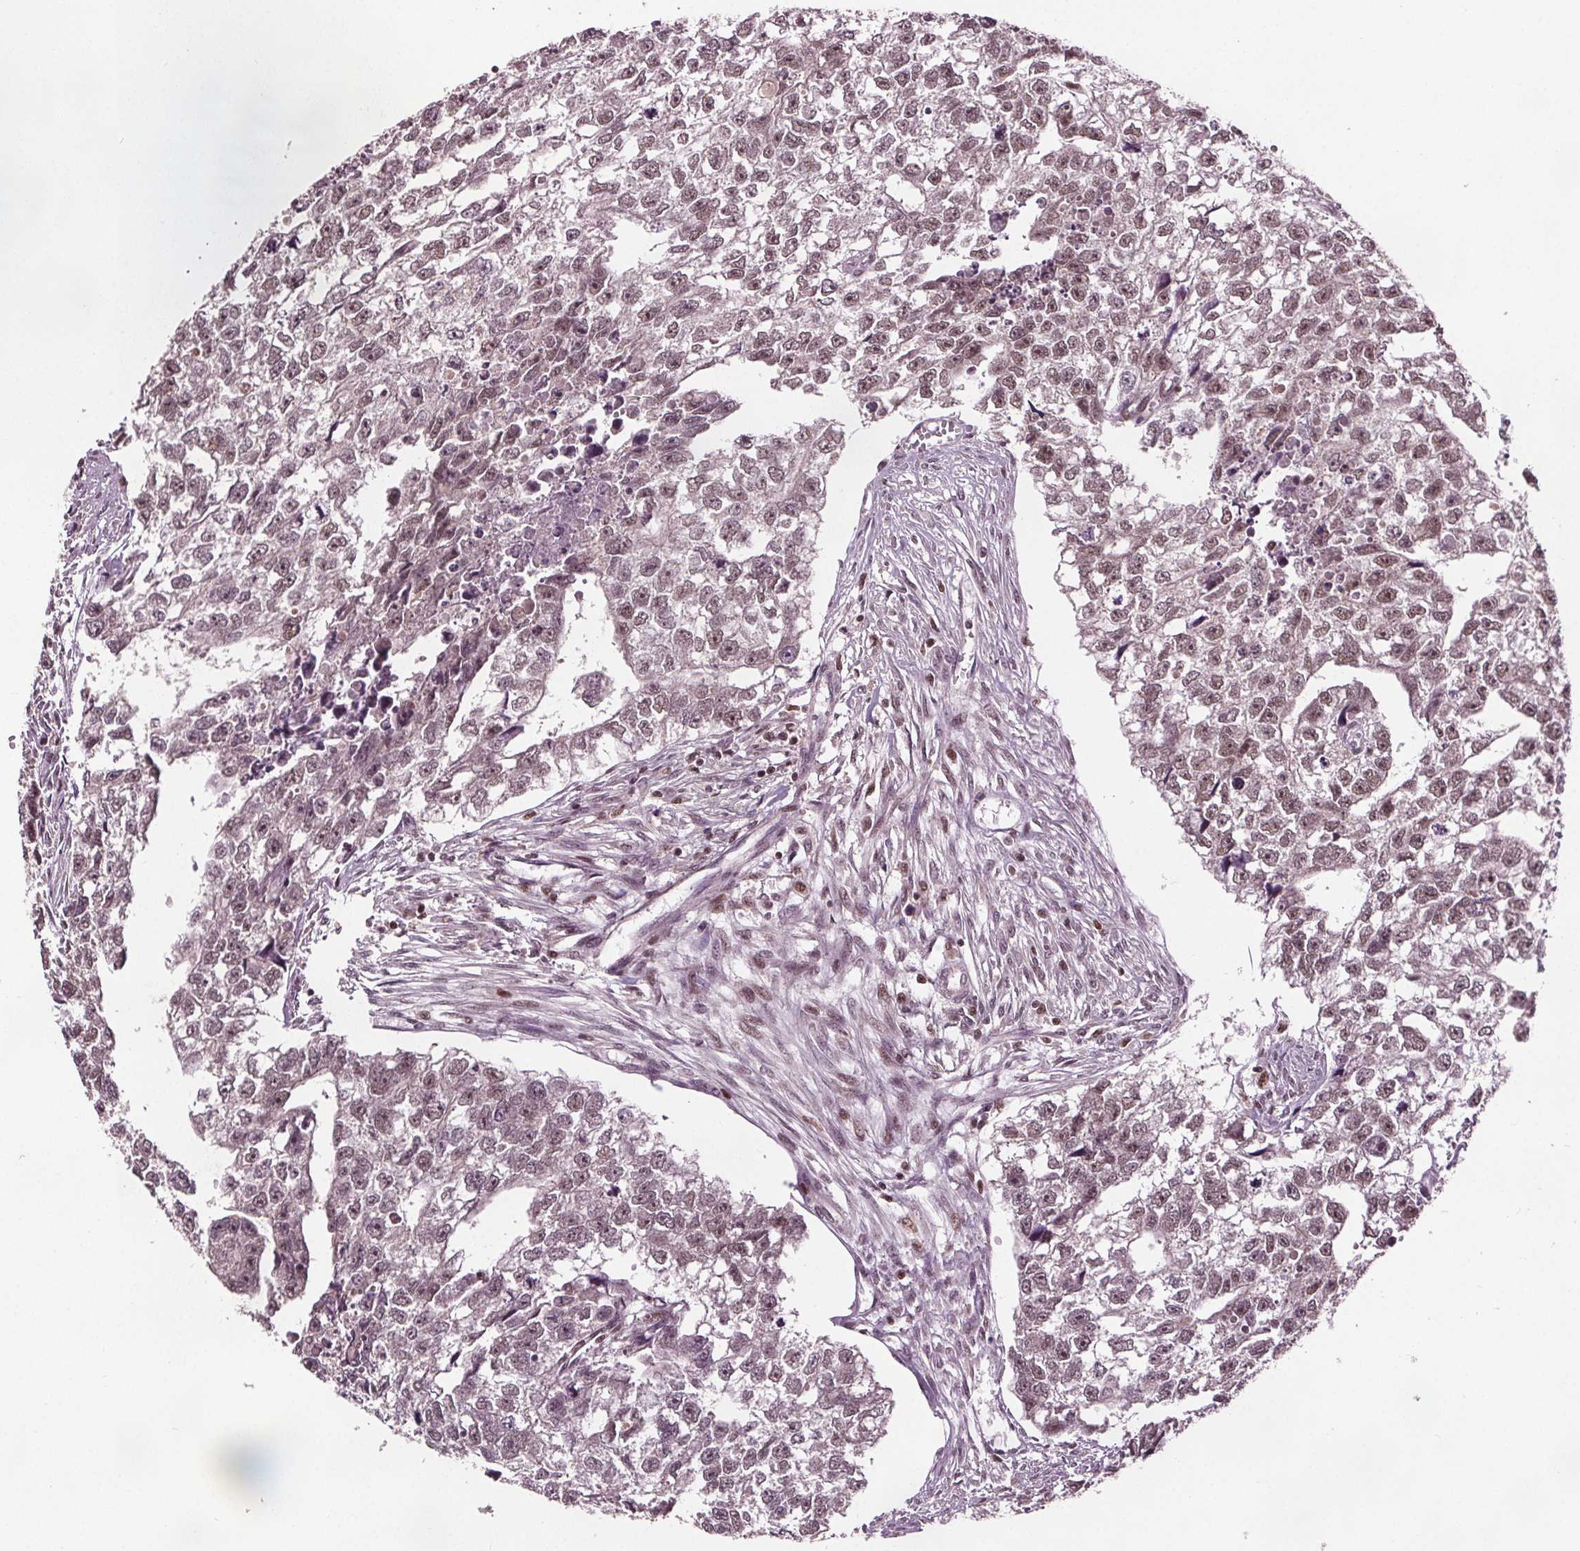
{"staining": {"intensity": "weak", "quantity": "25%-75%", "location": "nuclear"}, "tissue": "testis cancer", "cell_type": "Tumor cells", "image_type": "cancer", "snomed": [{"axis": "morphology", "description": "Carcinoma, Embryonal, NOS"}, {"axis": "morphology", "description": "Teratoma, malignant, NOS"}, {"axis": "topography", "description": "Testis"}], "caption": "DAB (3,3'-diaminobenzidine) immunohistochemical staining of testis cancer exhibits weak nuclear protein positivity in approximately 25%-75% of tumor cells.", "gene": "DDX11", "patient": {"sex": "male", "age": 44}}